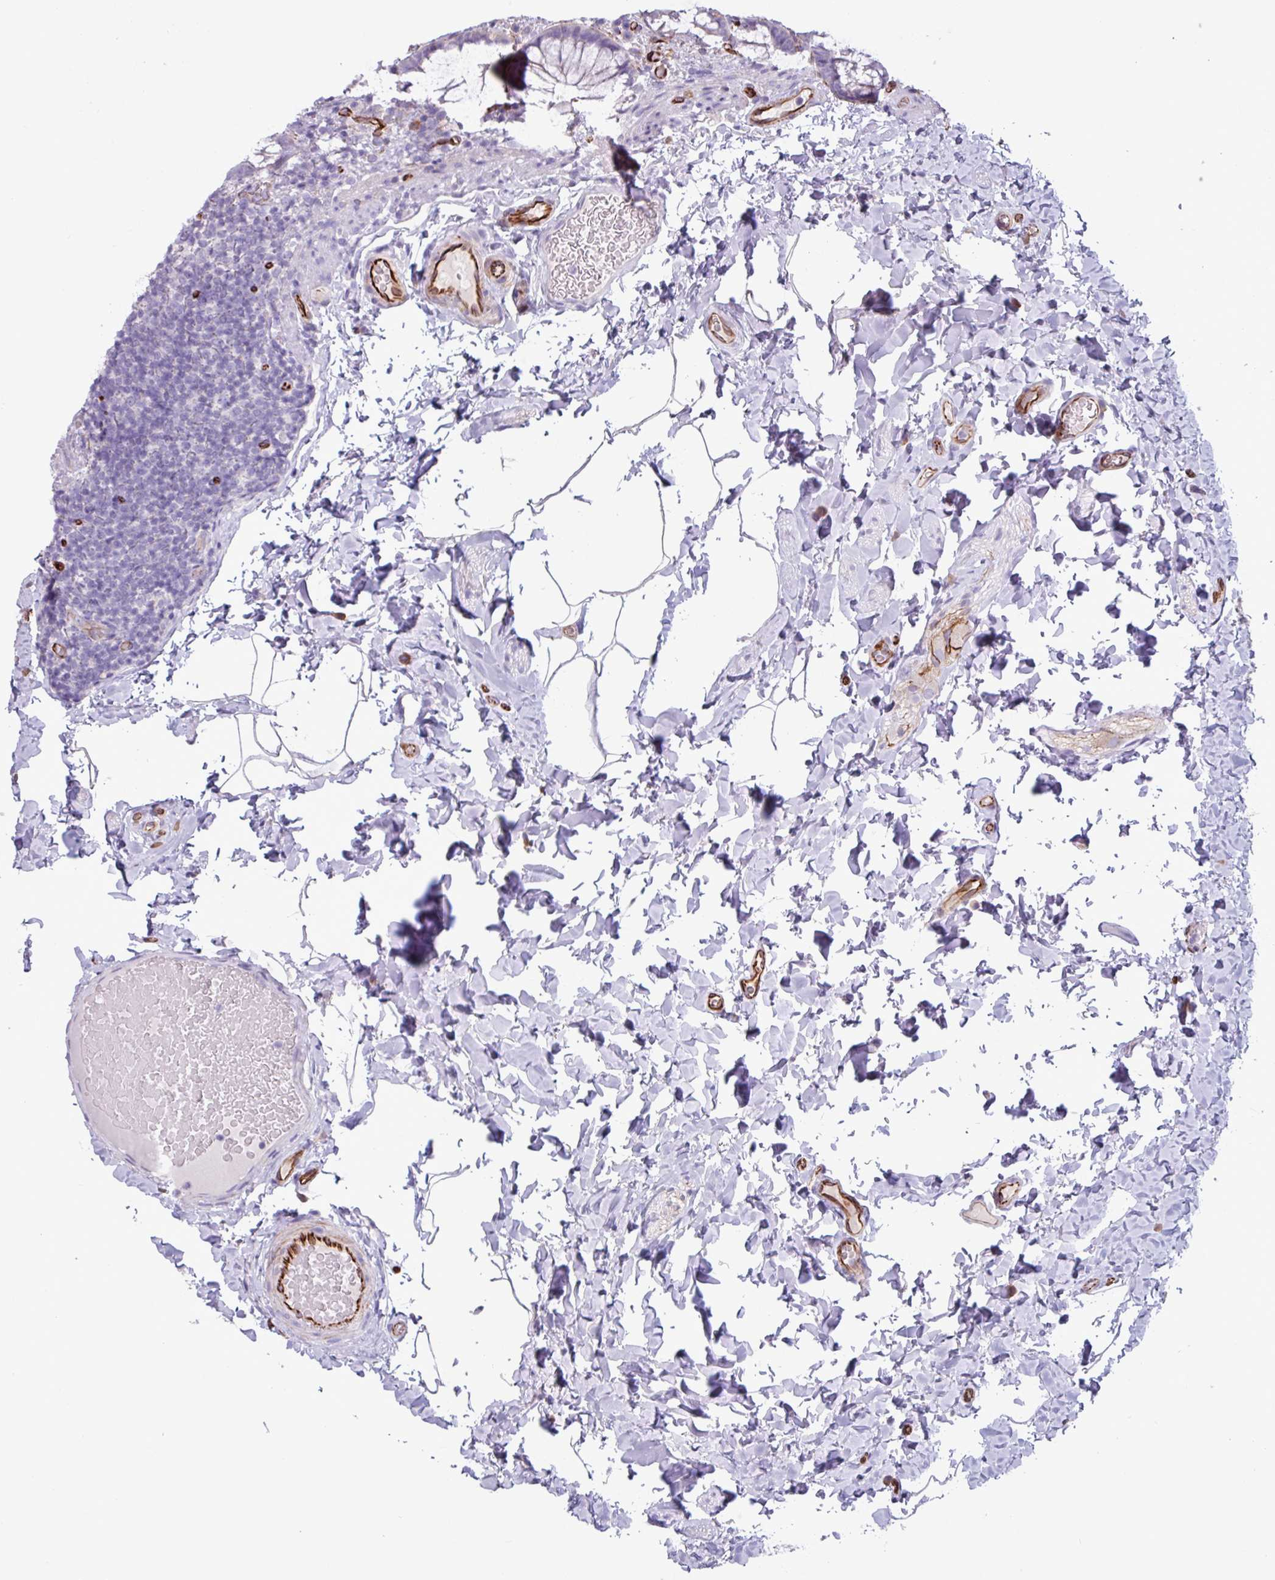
{"staining": {"intensity": "strong", "quantity": ">75%", "location": "cytoplasmic/membranous"}, "tissue": "colon", "cell_type": "Endothelial cells", "image_type": "normal", "snomed": [{"axis": "morphology", "description": "Normal tissue, NOS"}, {"axis": "topography", "description": "Colon"}], "caption": "About >75% of endothelial cells in normal human colon demonstrate strong cytoplasmic/membranous protein expression as visualized by brown immunohistochemical staining.", "gene": "BTD", "patient": {"sex": "male", "age": 46}}